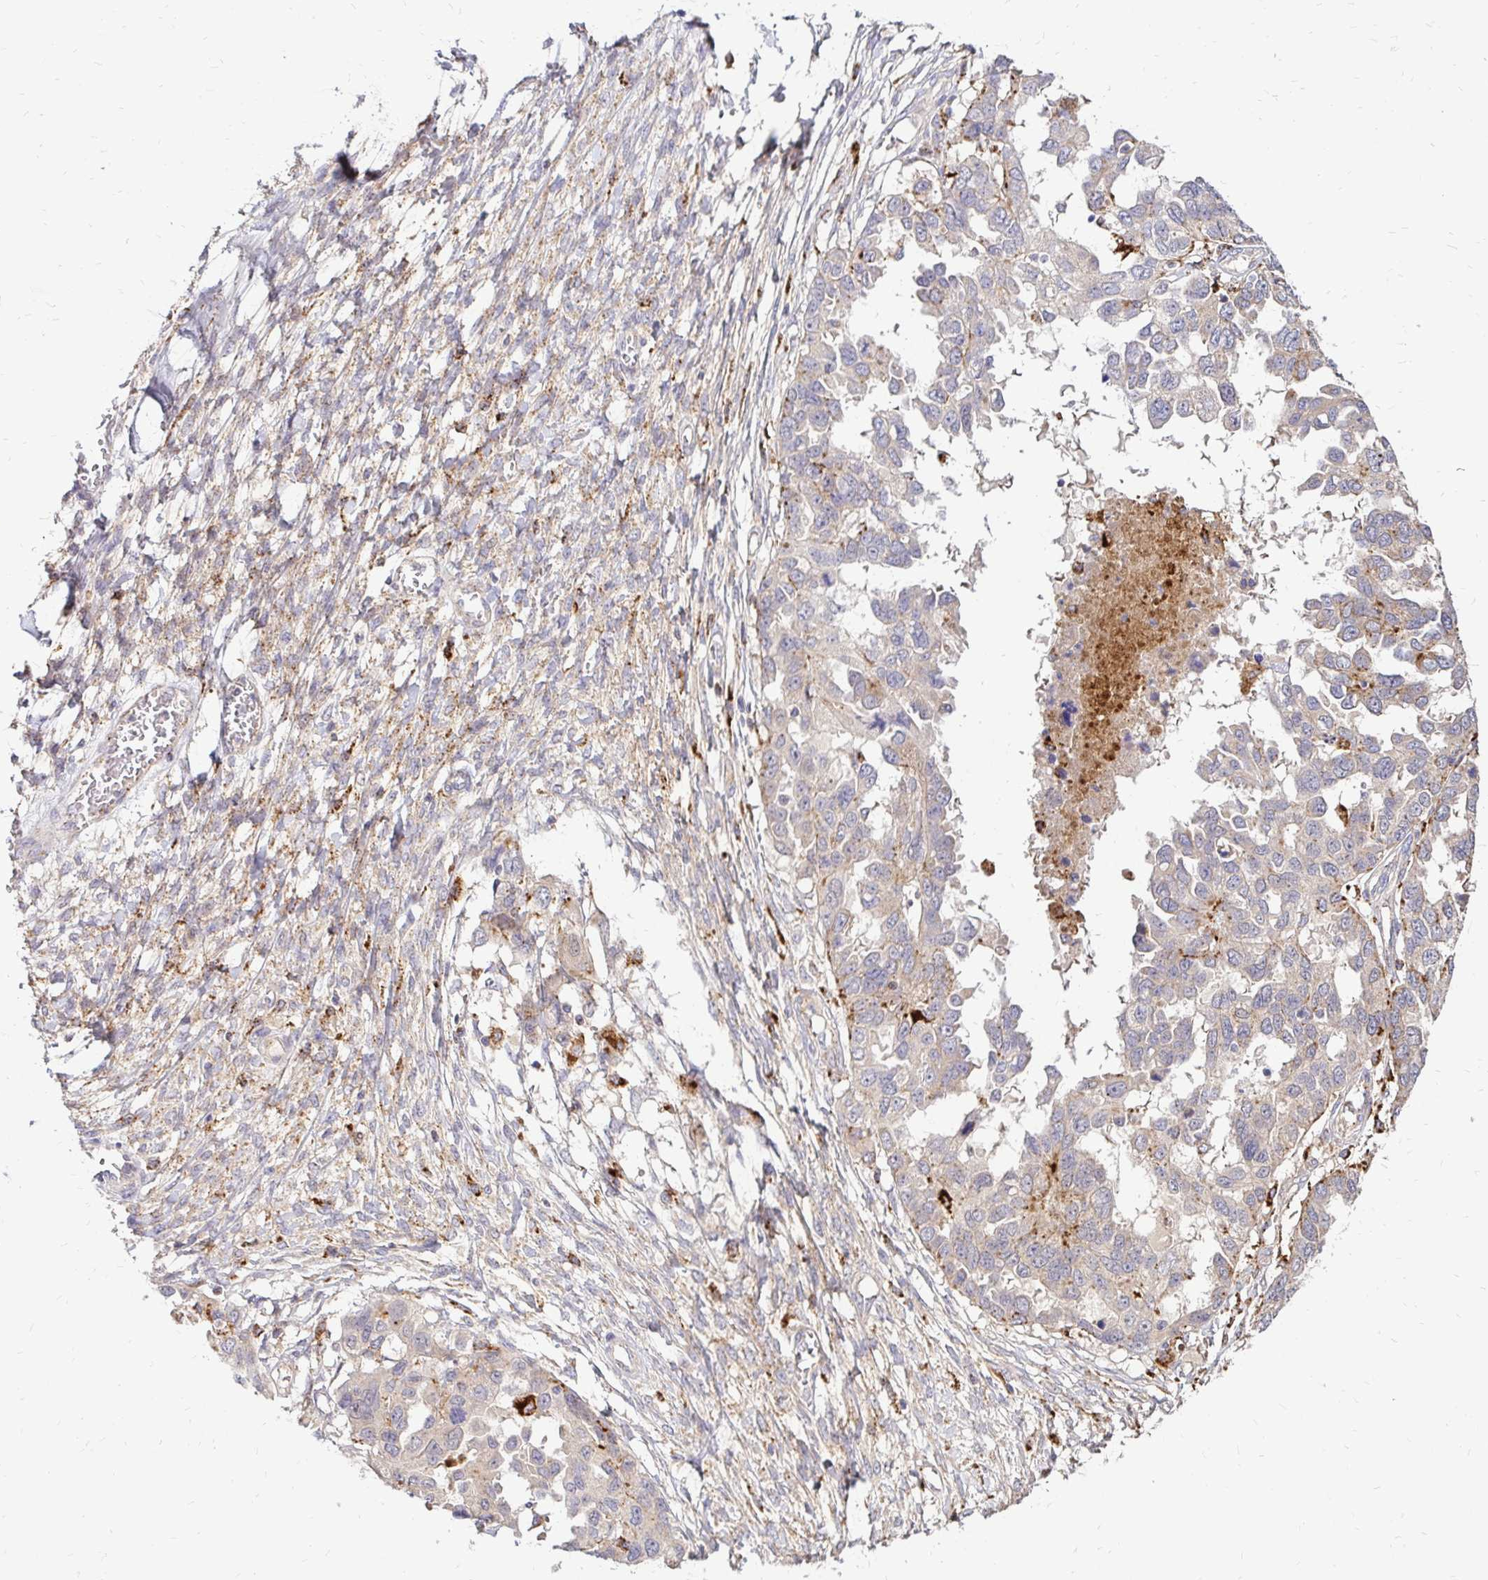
{"staining": {"intensity": "moderate", "quantity": "25%-75%", "location": "cytoplasmic/membranous"}, "tissue": "ovarian cancer", "cell_type": "Tumor cells", "image_type": "cancer", "snomed": [{"axis": "morphology", "description": "Cystadenocarcinoma, serous, NOS"}, {"axis": "topography", "description": "Ovary"}], "caption": "Immunohistochemical staining of human serous cystadenocarcinoma (ovarian) displays moderate cytoplasmic/membranous protein positivity in approximately 25%-75% of tumor cells.", "gene": "IDUA", "patient": {"sex": "female", "age": 53}}